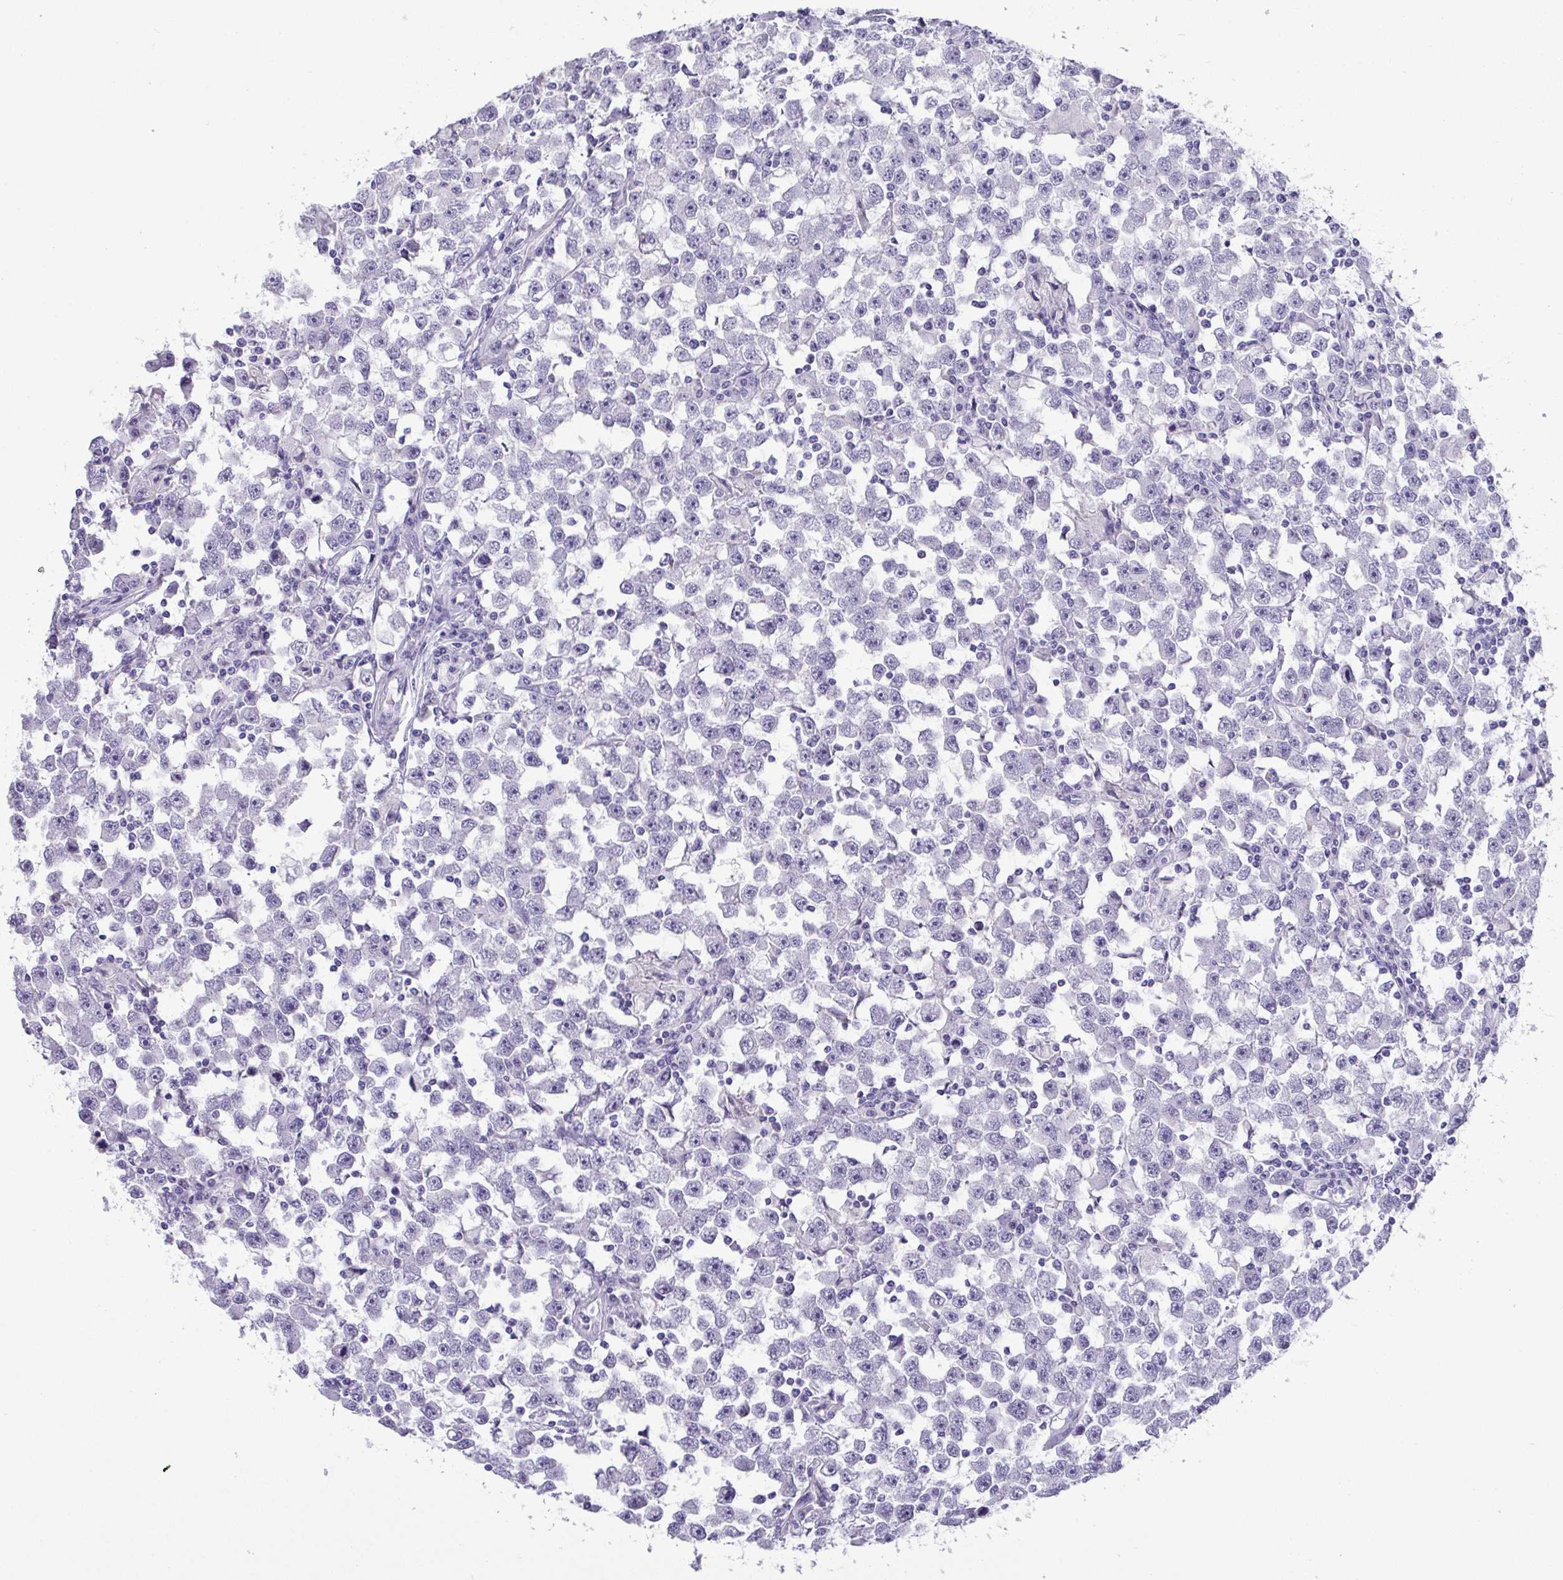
{"staining": {"intensity": "negative", "quantity": "none", "location": "none"}, "tissue": "testis cancer", "cell_type": "Tumor cells", "image_type": "cancer", "snomed": [{"axis": "morphology", "description": "Seminoma, NOS"}, {"axis": "topography", "description": "Testis"}], "caption": "DAB immunohistochemical staining of seminoma (testis) displays no significant positivity in tumor cells.", "gene": "YBX2", "patient": {"sex": "male", "age": 33}}